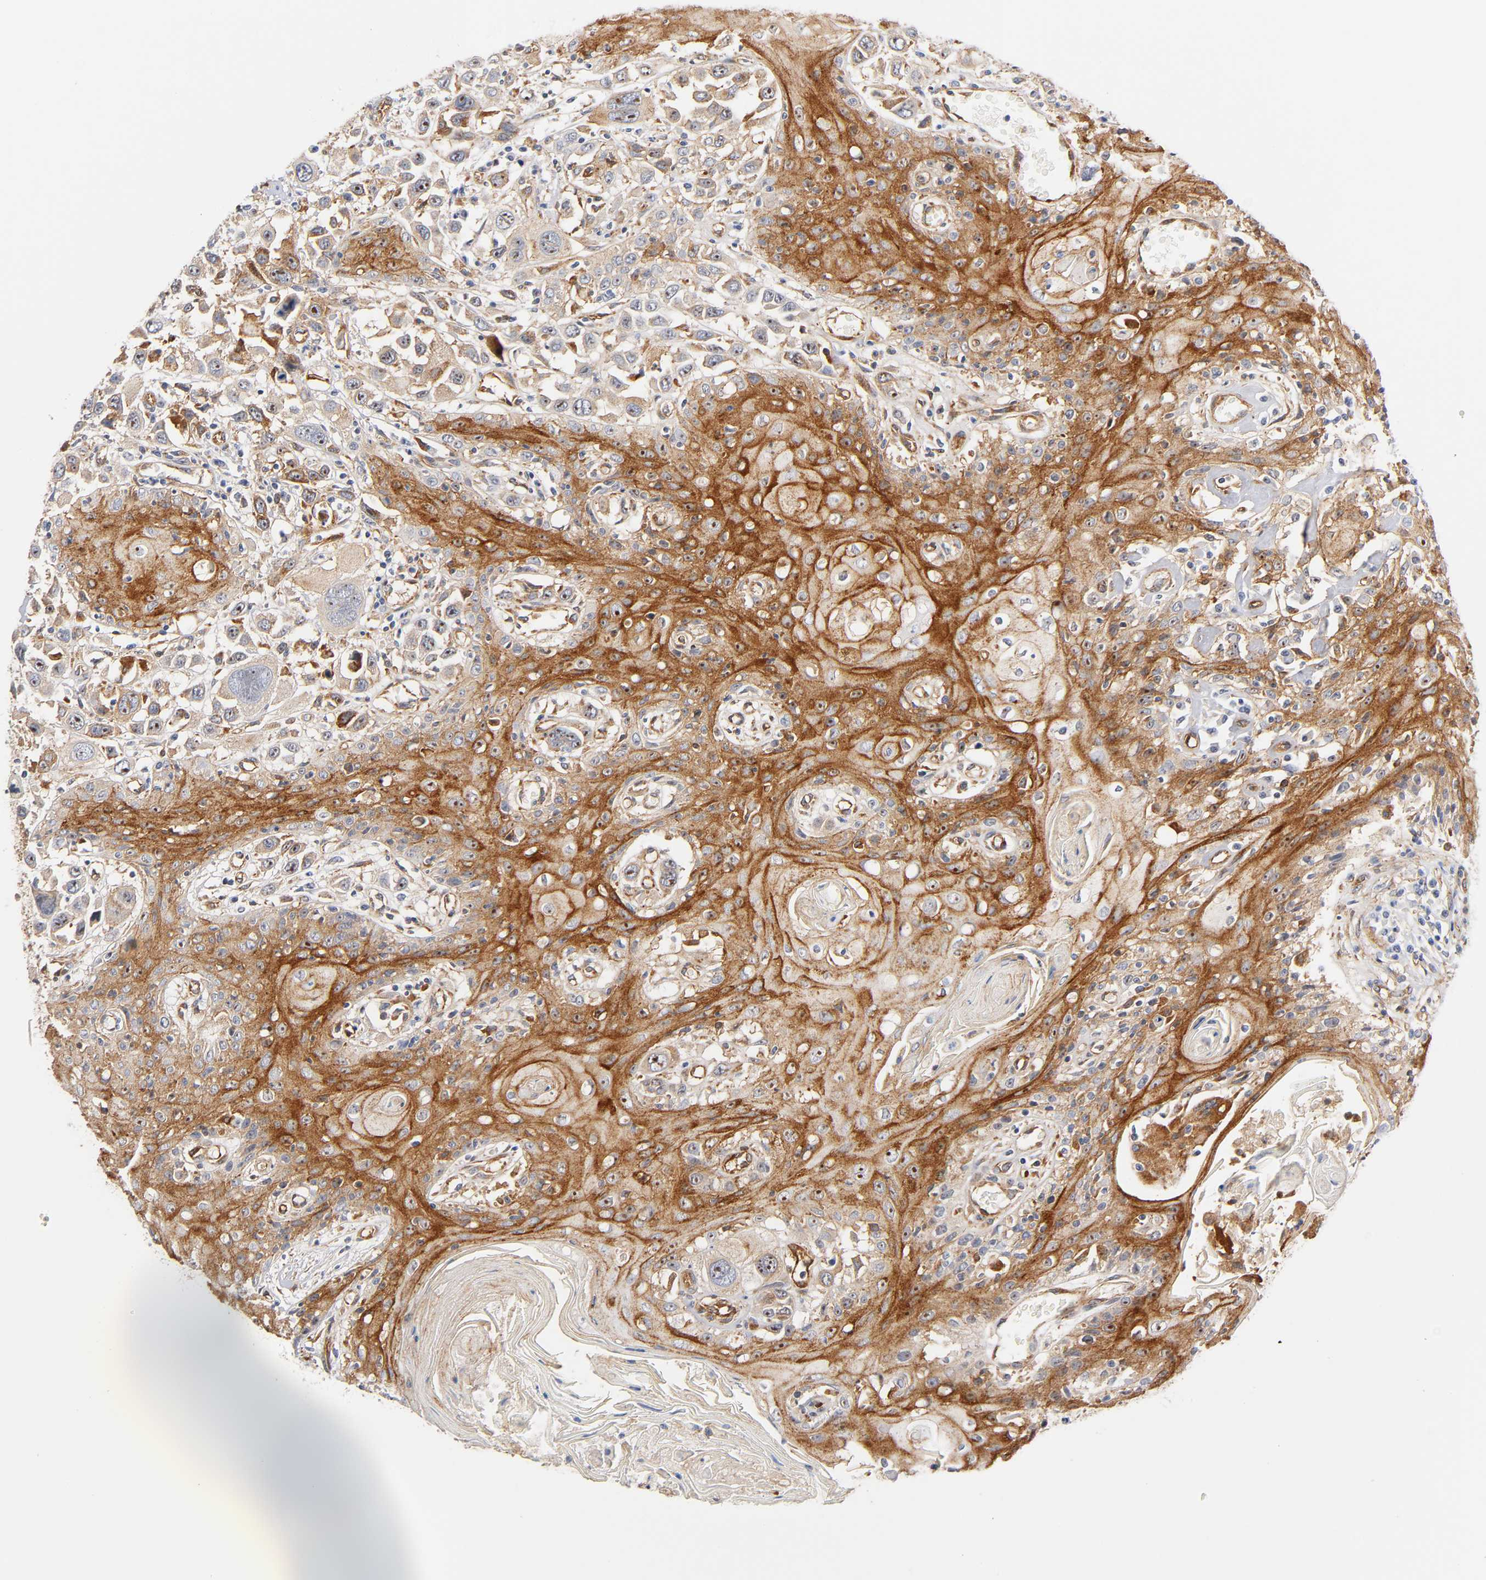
{"staining": {"intensity": "strong", "quantity": ">75%", "location": "cytoplasmic/membranous,nuclear"}, "tissue": "head and neck cancer", "cell_type": "Tumor cells", "image_type": "cancer", "snomed": [{"axis": "morphology", "description": "Squamous cell carcinoma, NOS"}, {"axis": "topography", "description": "Oral tissue"}, {"axis": "topography", "description": "Head-Neck"}], "caption": "Protein expression analysis of human head and neck cancer reveals strong cytoplasmic/membranous and nuclear expression in about >75% of tumor cells.", "gene": "PLD1", "patient": {"sex": "female", "age": 76}}